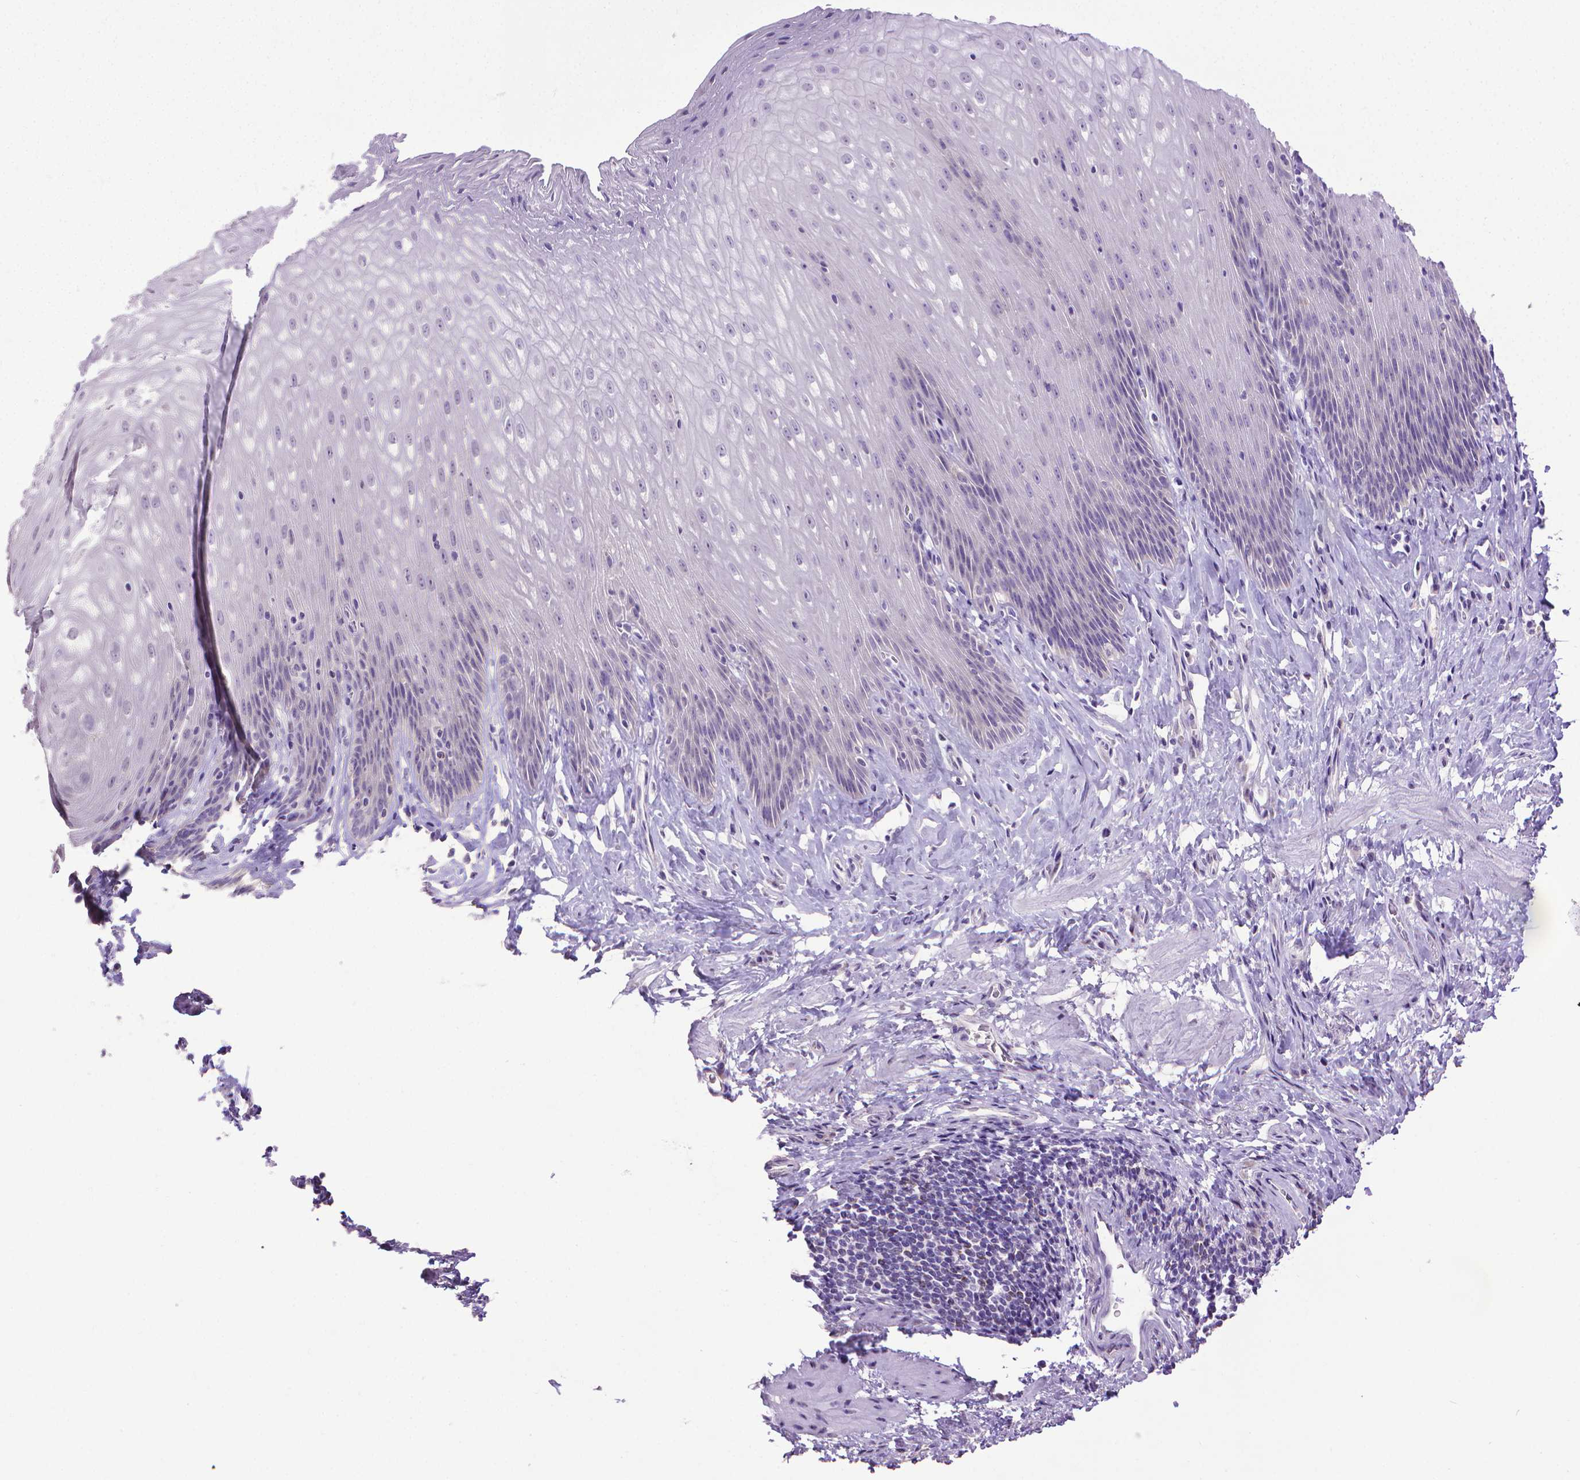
{"staining": {"intensity": "negative", "quantity": "none", "location": "none"}, "tissue": "esophagus", "cell_type": "Squamous epithelial cells", "image_type": "normal", "snomed": [{"axis": "morphology", "description": "Normal tissue, NOS"}, {"axis": "topography", "description": "Esophagus"}], "caption": "Immunohistochemistry image of unremarkable esophagus: esophagus stained with DAB exhibits no significant protein expression in squamous epithelial cells.", "gene": "KMO", "patient": {"sex": "female", "age": 61}}